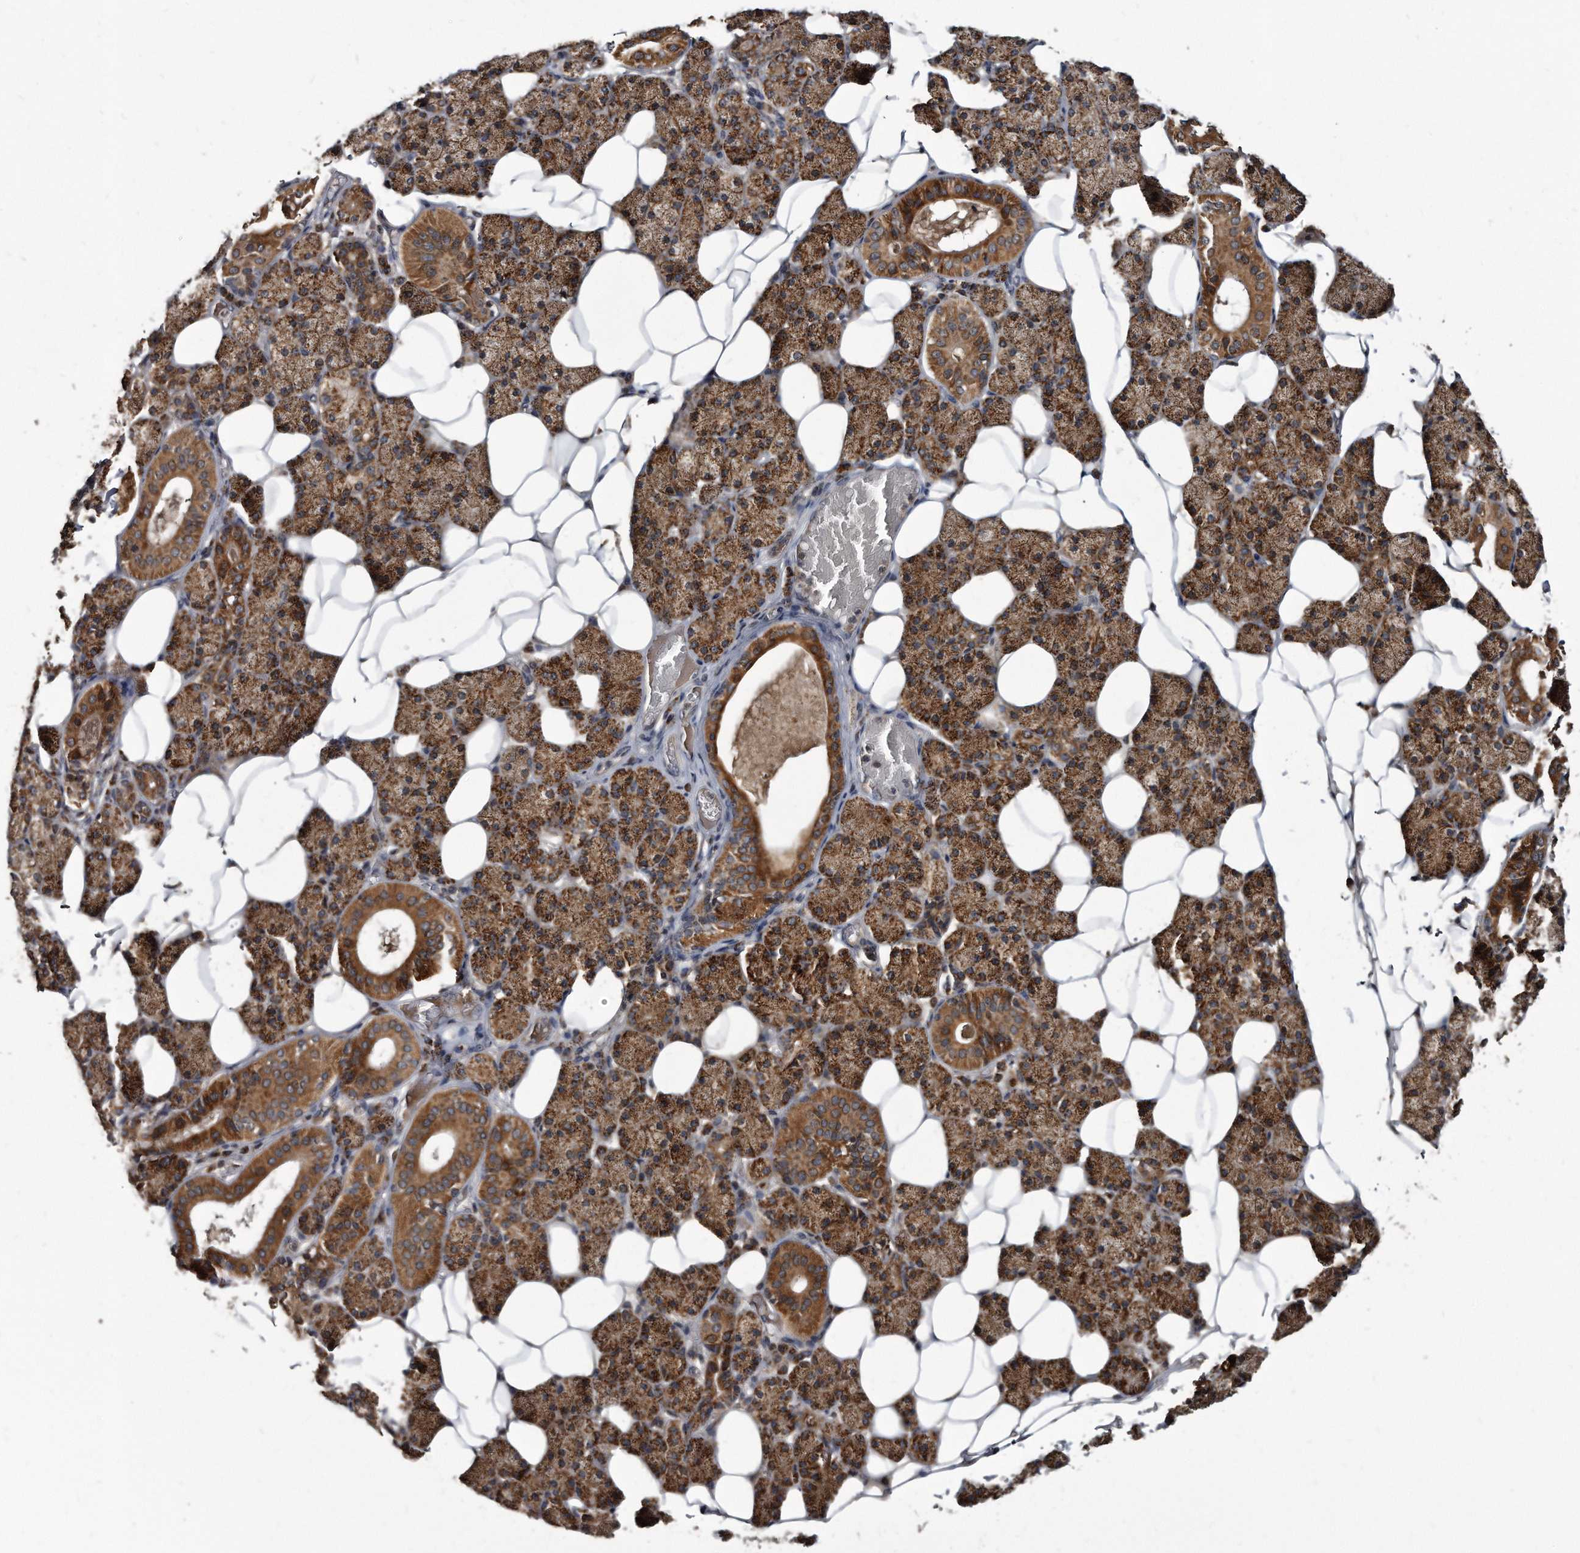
{"staining": {"intensity": "moderate", "quantity": ">75%", "location": "cytoplasmic/membranous"}, "tissue": "salivary gland", "cell_type": "Glandular cells", "image_type": "normal", "snomed": [{"axis": "morphology", "description": "Normal tissue, NOS"}, {"axis": "topography", "description": "Salivary gland"}], "caption": "IHC image of benign human salivary gland stained for a protein (brown), which displays medium levels of moderate cytoplasmic/membranous expression in approximately >75% of glandular cells.", "gene": "FAM136A", "patient": {"sex": "female", "age": 33}}